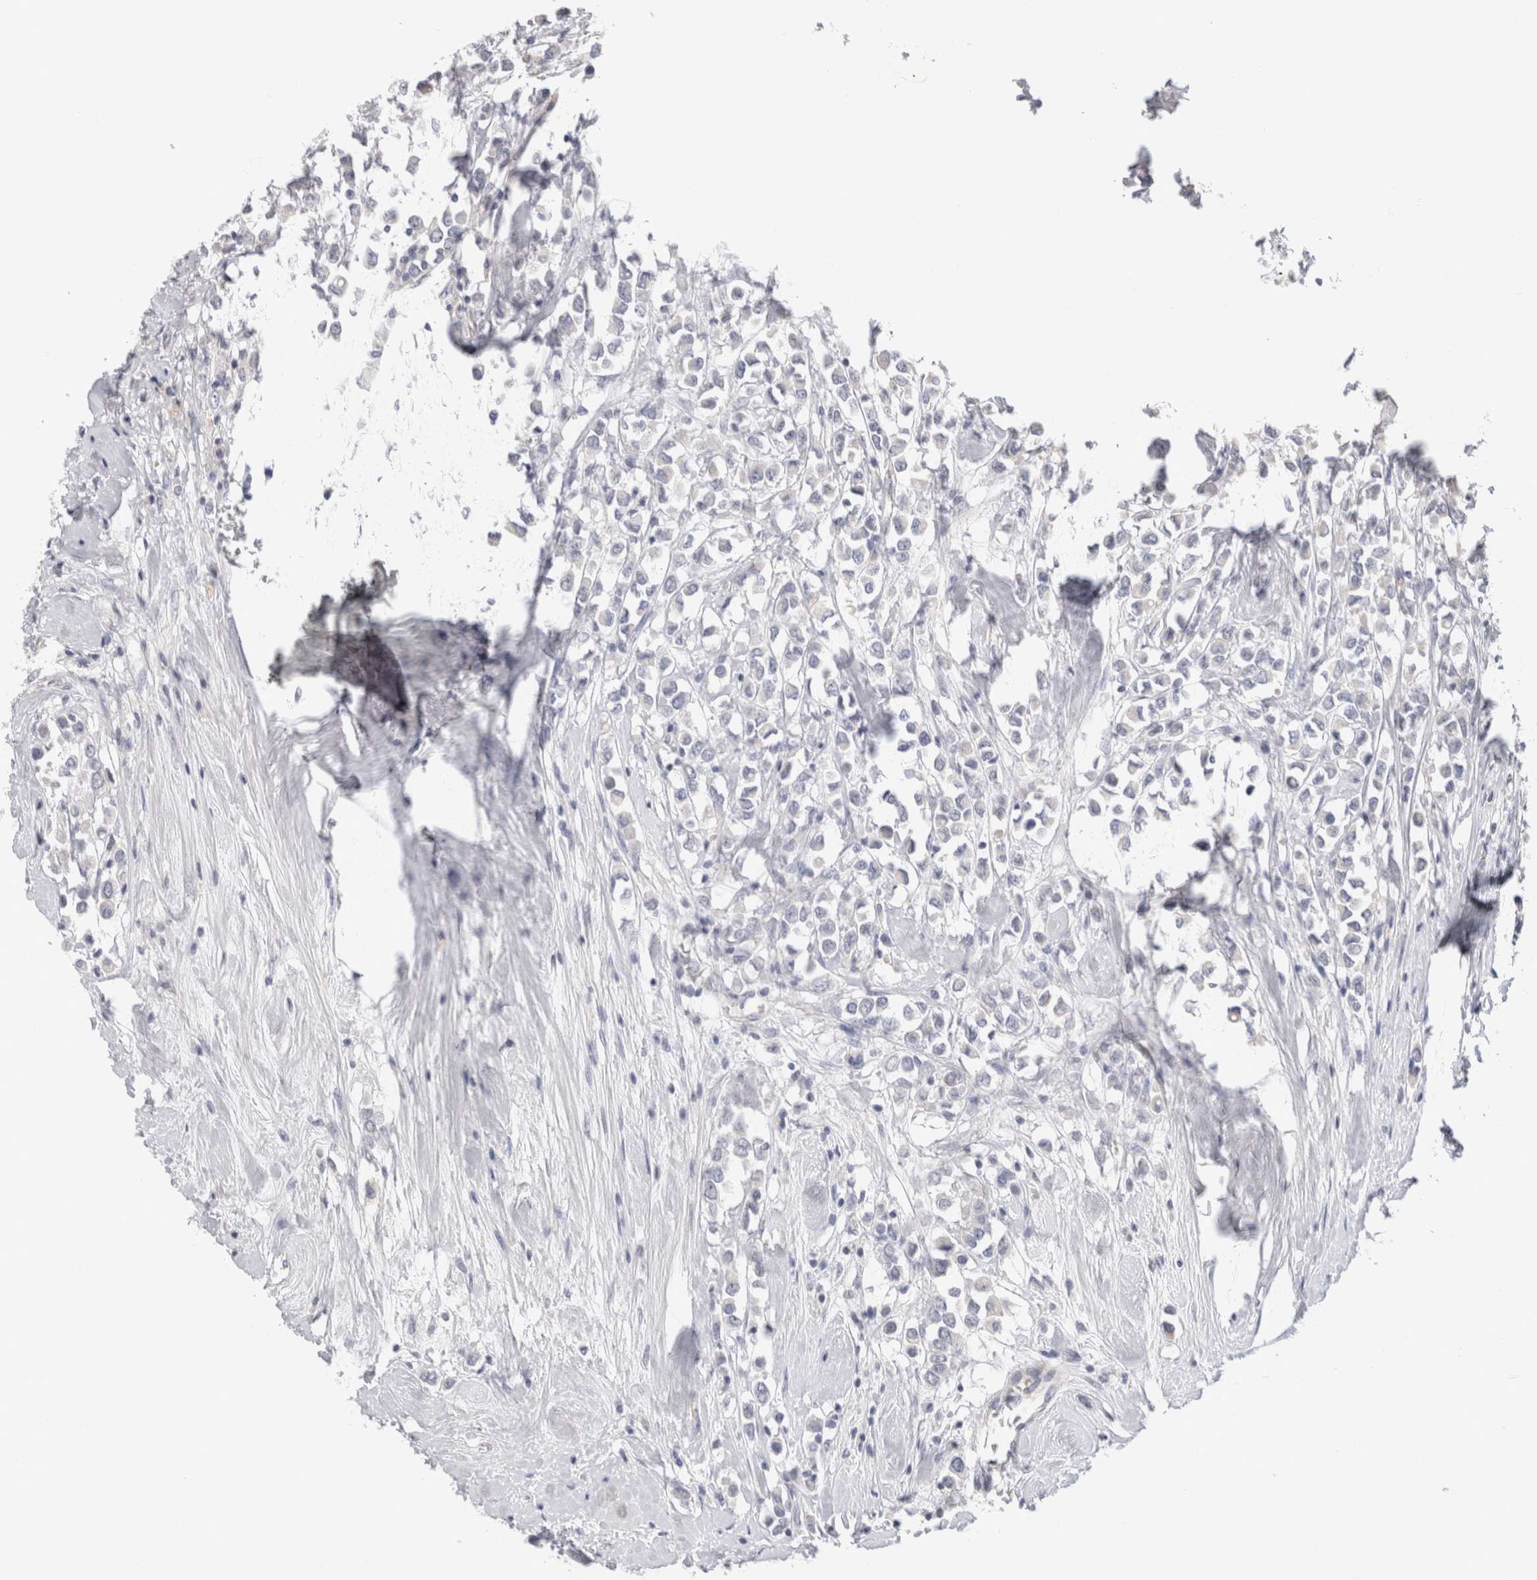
{"staining": {"intensity": "negative", "quantity": "none", "location": "none"}, "tissue": "breast cancer", "cell_type": "Tumor cells", "image_type": "cancer", "snomed": [{"axis": "morphology", "description": "Duct carcinoma"}, {"axis": "topography", "description": "Breast"}], "caption": "A high-resolution photomicrograph shows immunohistochemistry (IHC) staining of infiltrating ductal carcinoma (breast), which exhibits no significant staining in tumor cells.", "gene": "AFP", "patient": {"sex": "female", "age": 61}}